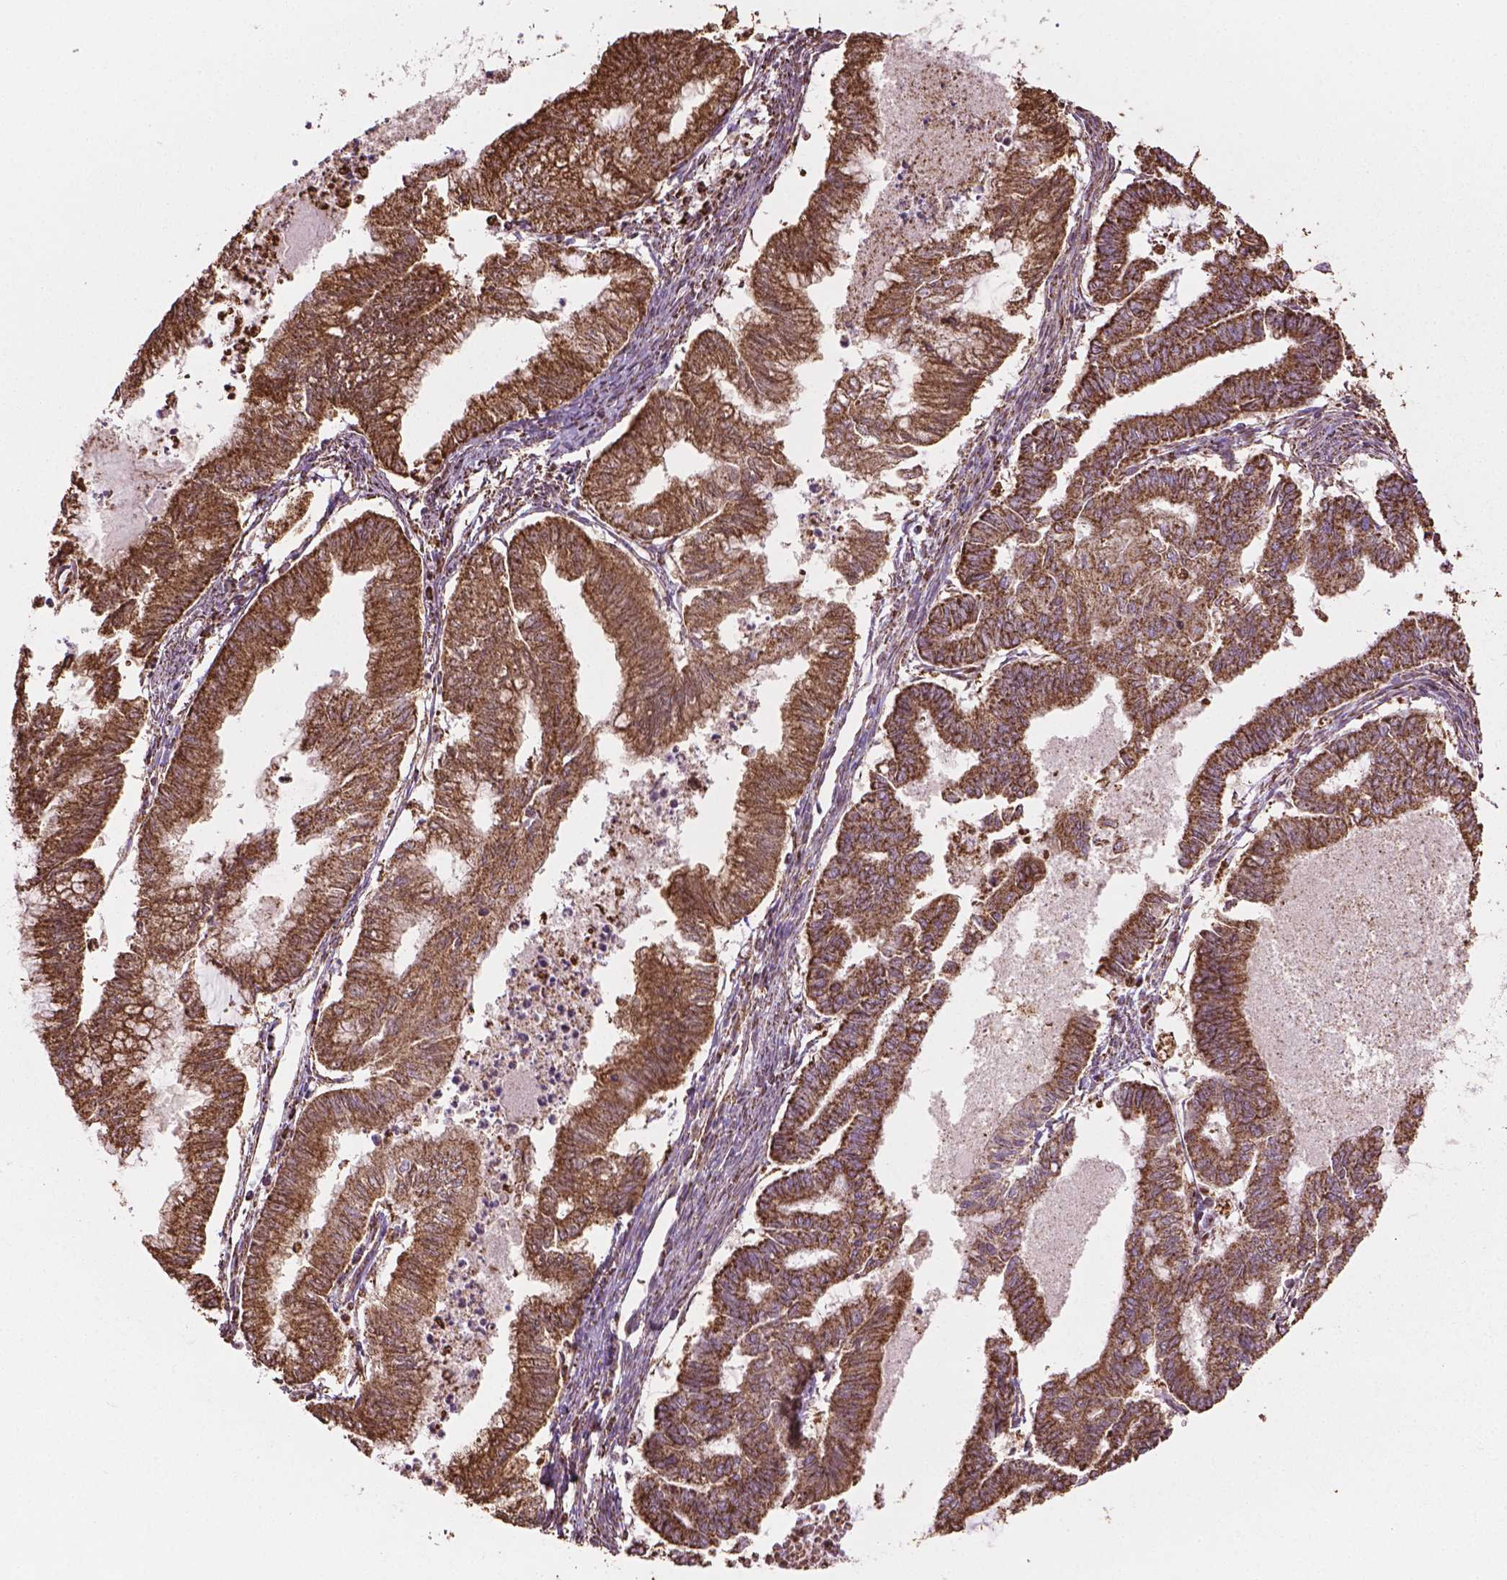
{"staining": {"intensity": "moderate", "quantity": ">75%", "location": "cytoplasmic/membranous"}, "tissue": "endometrial cancer", "cell_type": "Tumor cells", "image_type": "cancer", "snomed": [{"axis": "morphology", "description": "Adenocarcinoma, NOS"}, {"axis": "topography", "description": "Endometrium"}], "caption": "This is an image of immunohistochemistry staining of adenocarcinoma (endometrial), which shows moderate staining in the cytoplasmic/membranous of tumor cells.", "gene": "HS3ST3A1", "patient": {"sex": "female", "age": 79}}